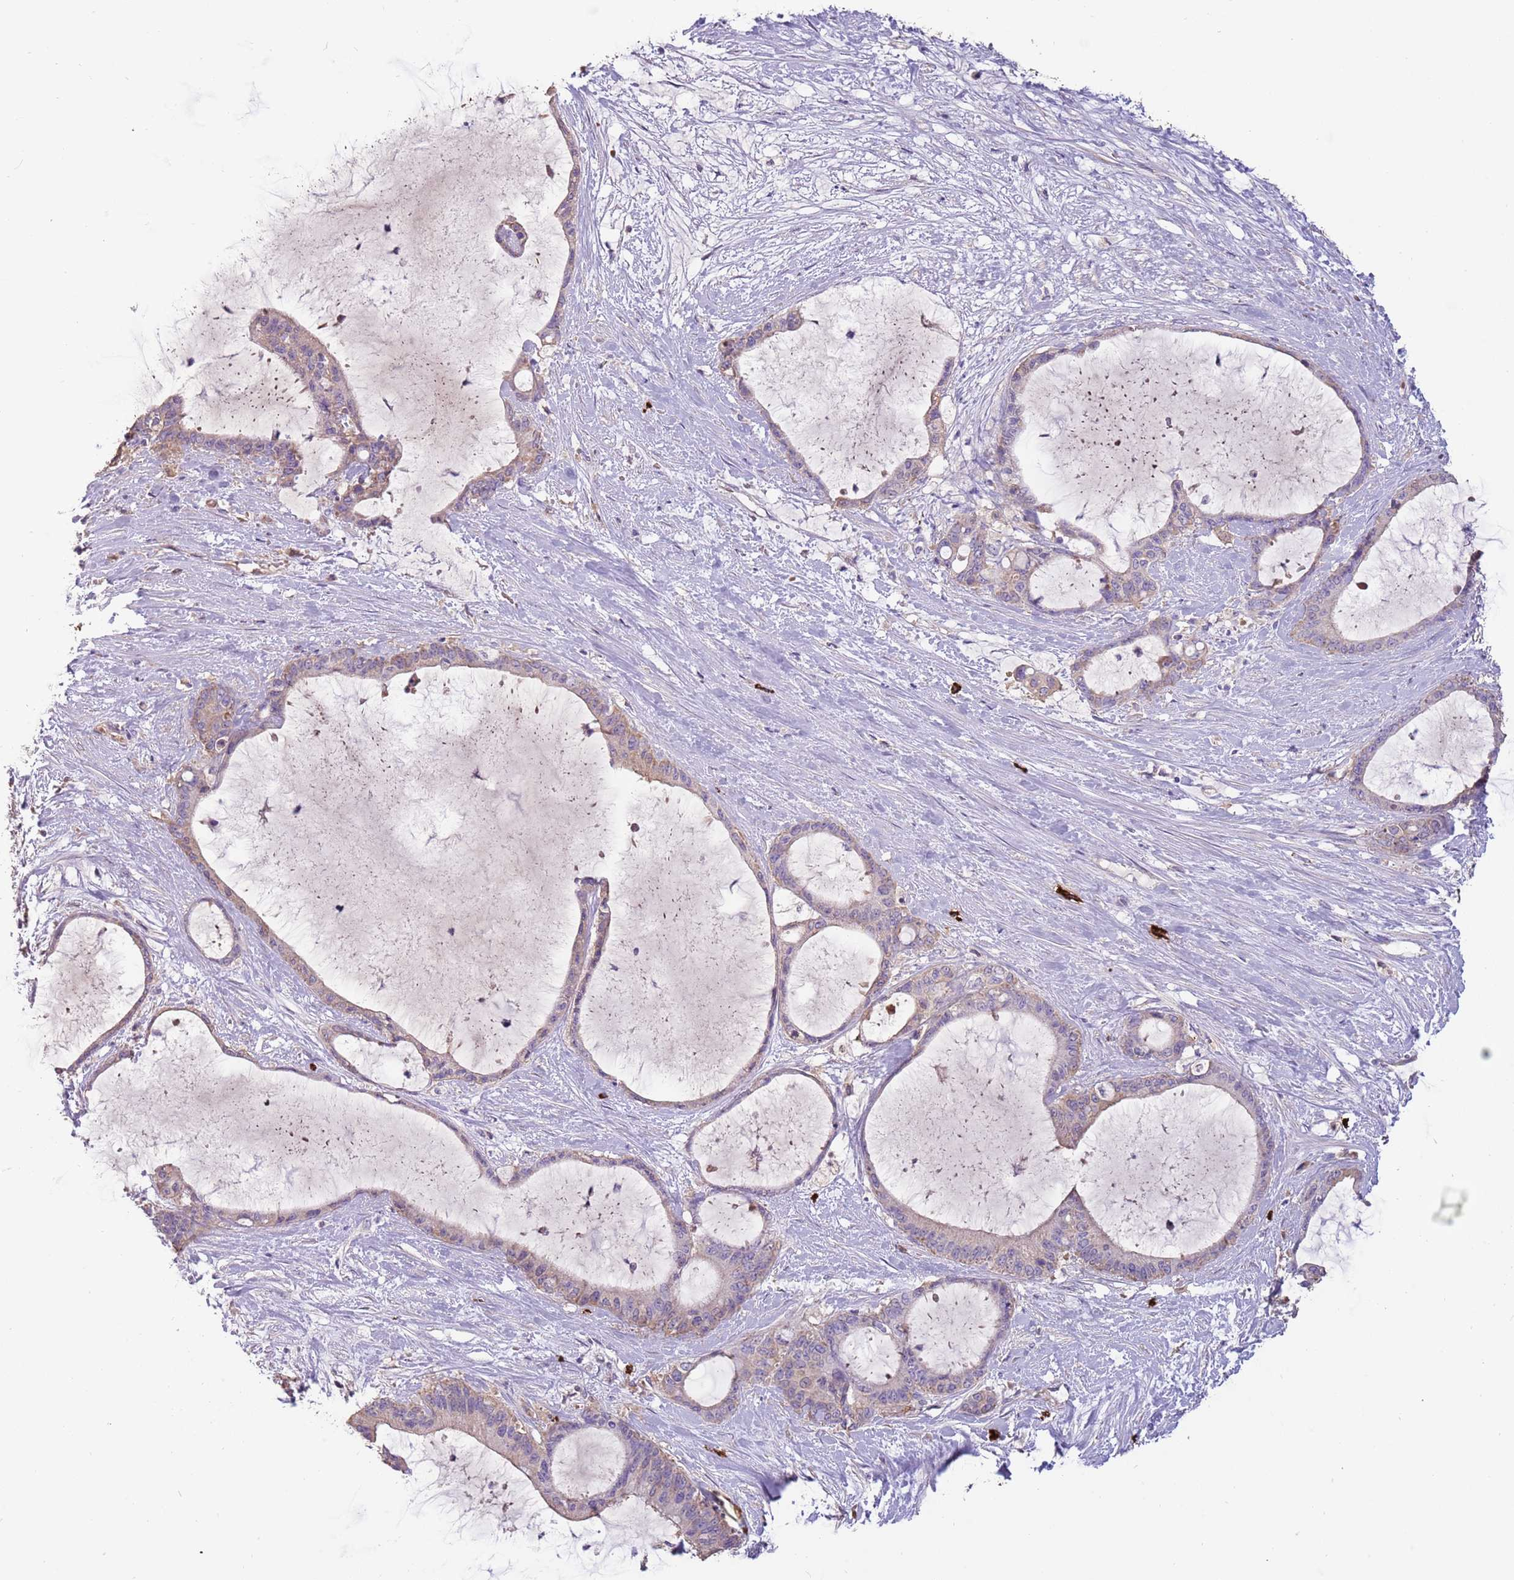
{"staining": {"intensity": "negative", "quantity": "none", "location": "none"}, "tissue": "liver cancer", "cell_type": "Tumor cells", "image_type": "cancer", "snomed": [{"axis": "morphology", "description": "Normal tissue, NOS"}, {"axis": "morphology", "description": "Cholangiocarcinoma"}, {"axis": "topography", "description": "Liver"}, {"axis": "topography", "description": "Peripheral nerve tissue"}], "caption": "A high-resolution photomicrograph shows immunohistochemistry staining of liver cancer (cholangiocarcinoma), which displays no significant staining in tumor cells. (DAB (3,3'-diaminobenzidine) immunohistochemistry (IHC) with hematoxylin counter stain).", "gene": "TRMO", "patient": {"sex": "female", "age": 73}}